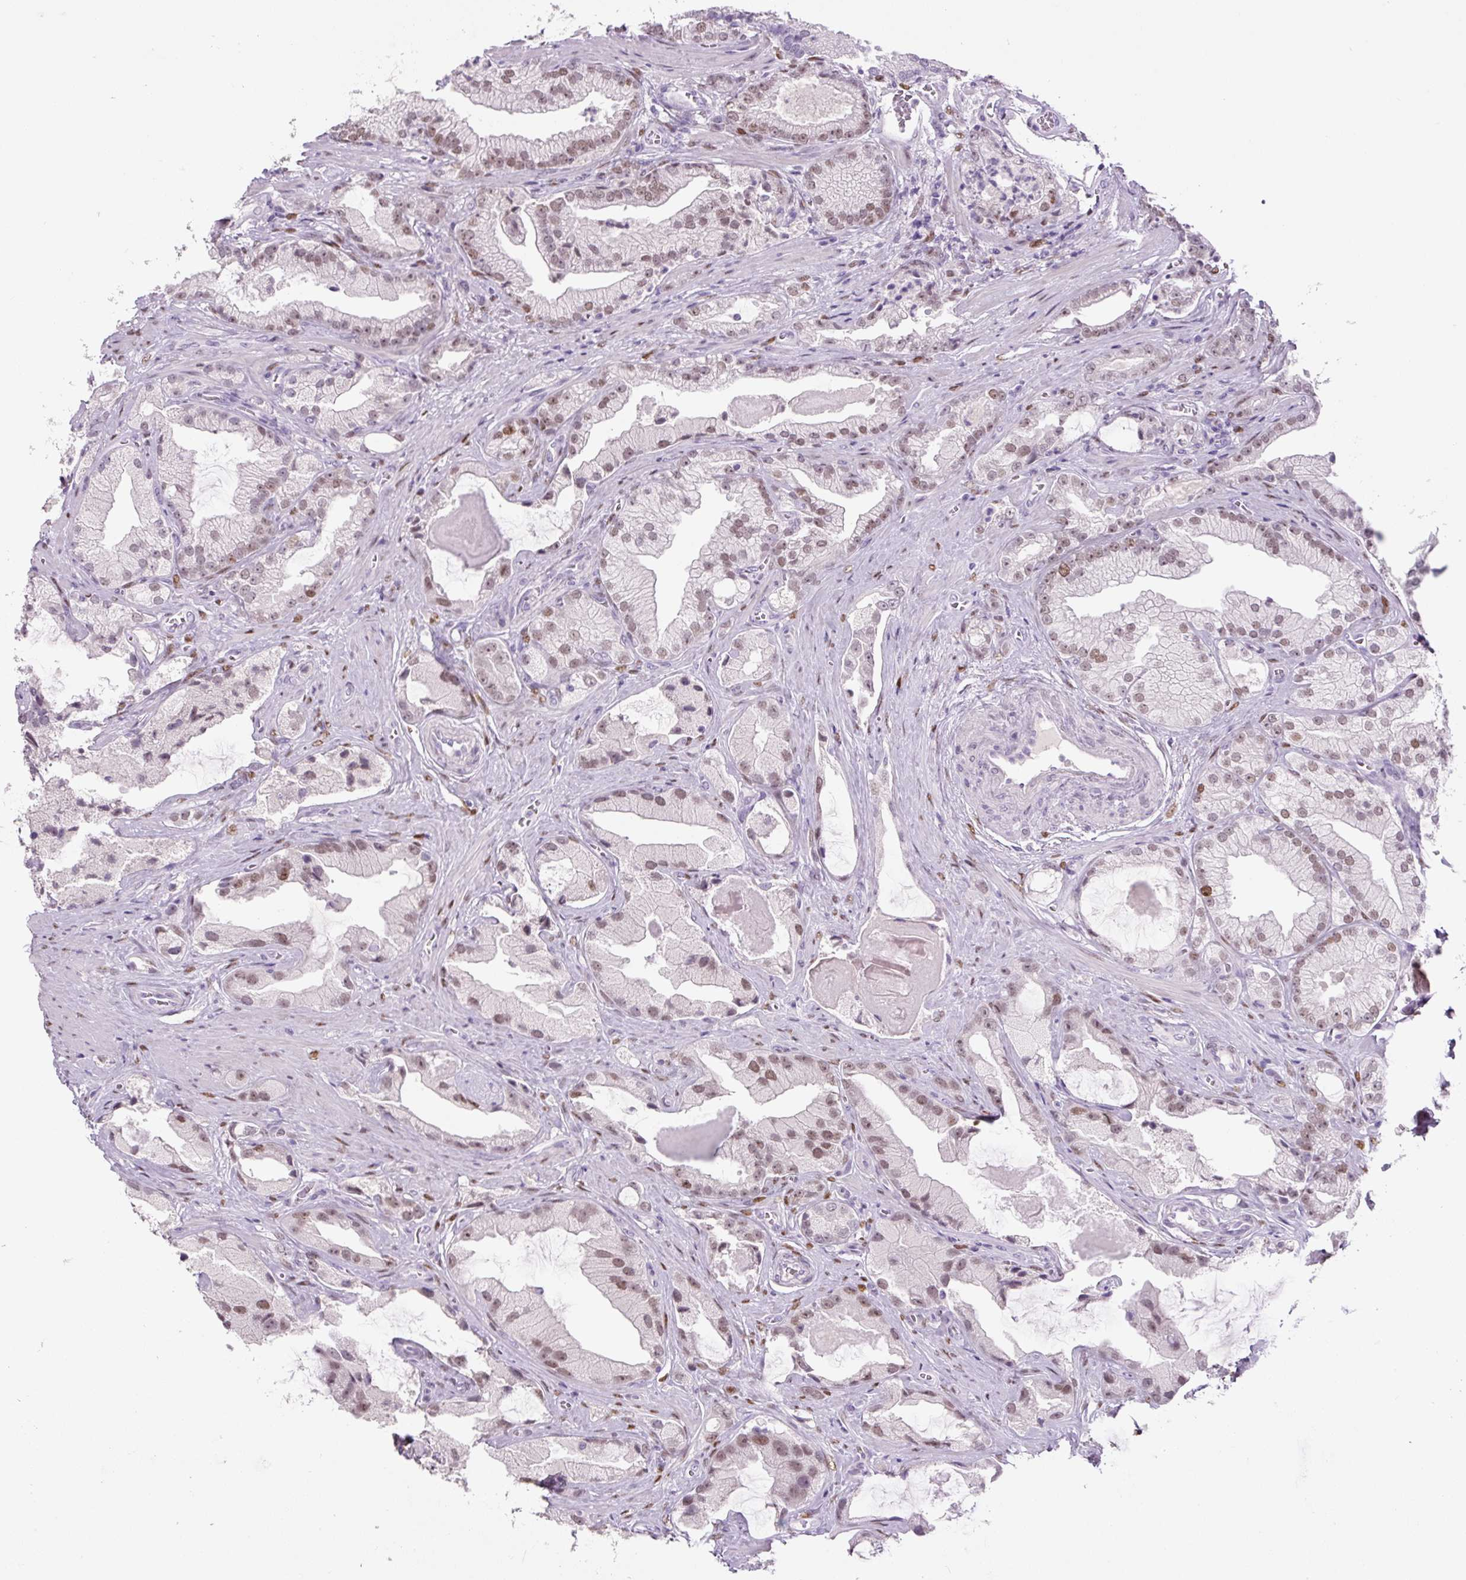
{"staining": {"intensity": "moderate", "quantity": ">75%", "location": "nuclear"}, "tissue": "prostate cancer", "cell_type": "Tumor cells", "image_type": "cancer", "snomed": [{"axis": "morphology", "description": "Adenocarcinoma, High grade"}, {"axis": "topography", "description": "Prostate"}], "caption": "Human adenocarcinoma (high-grade) (prostate) stained for a protein (brown) reveals moderate nuclear positive positivity in about >75% of tumor cells.", "gene": "SIX1", "patient": {"sex": "male", "age": 68}}